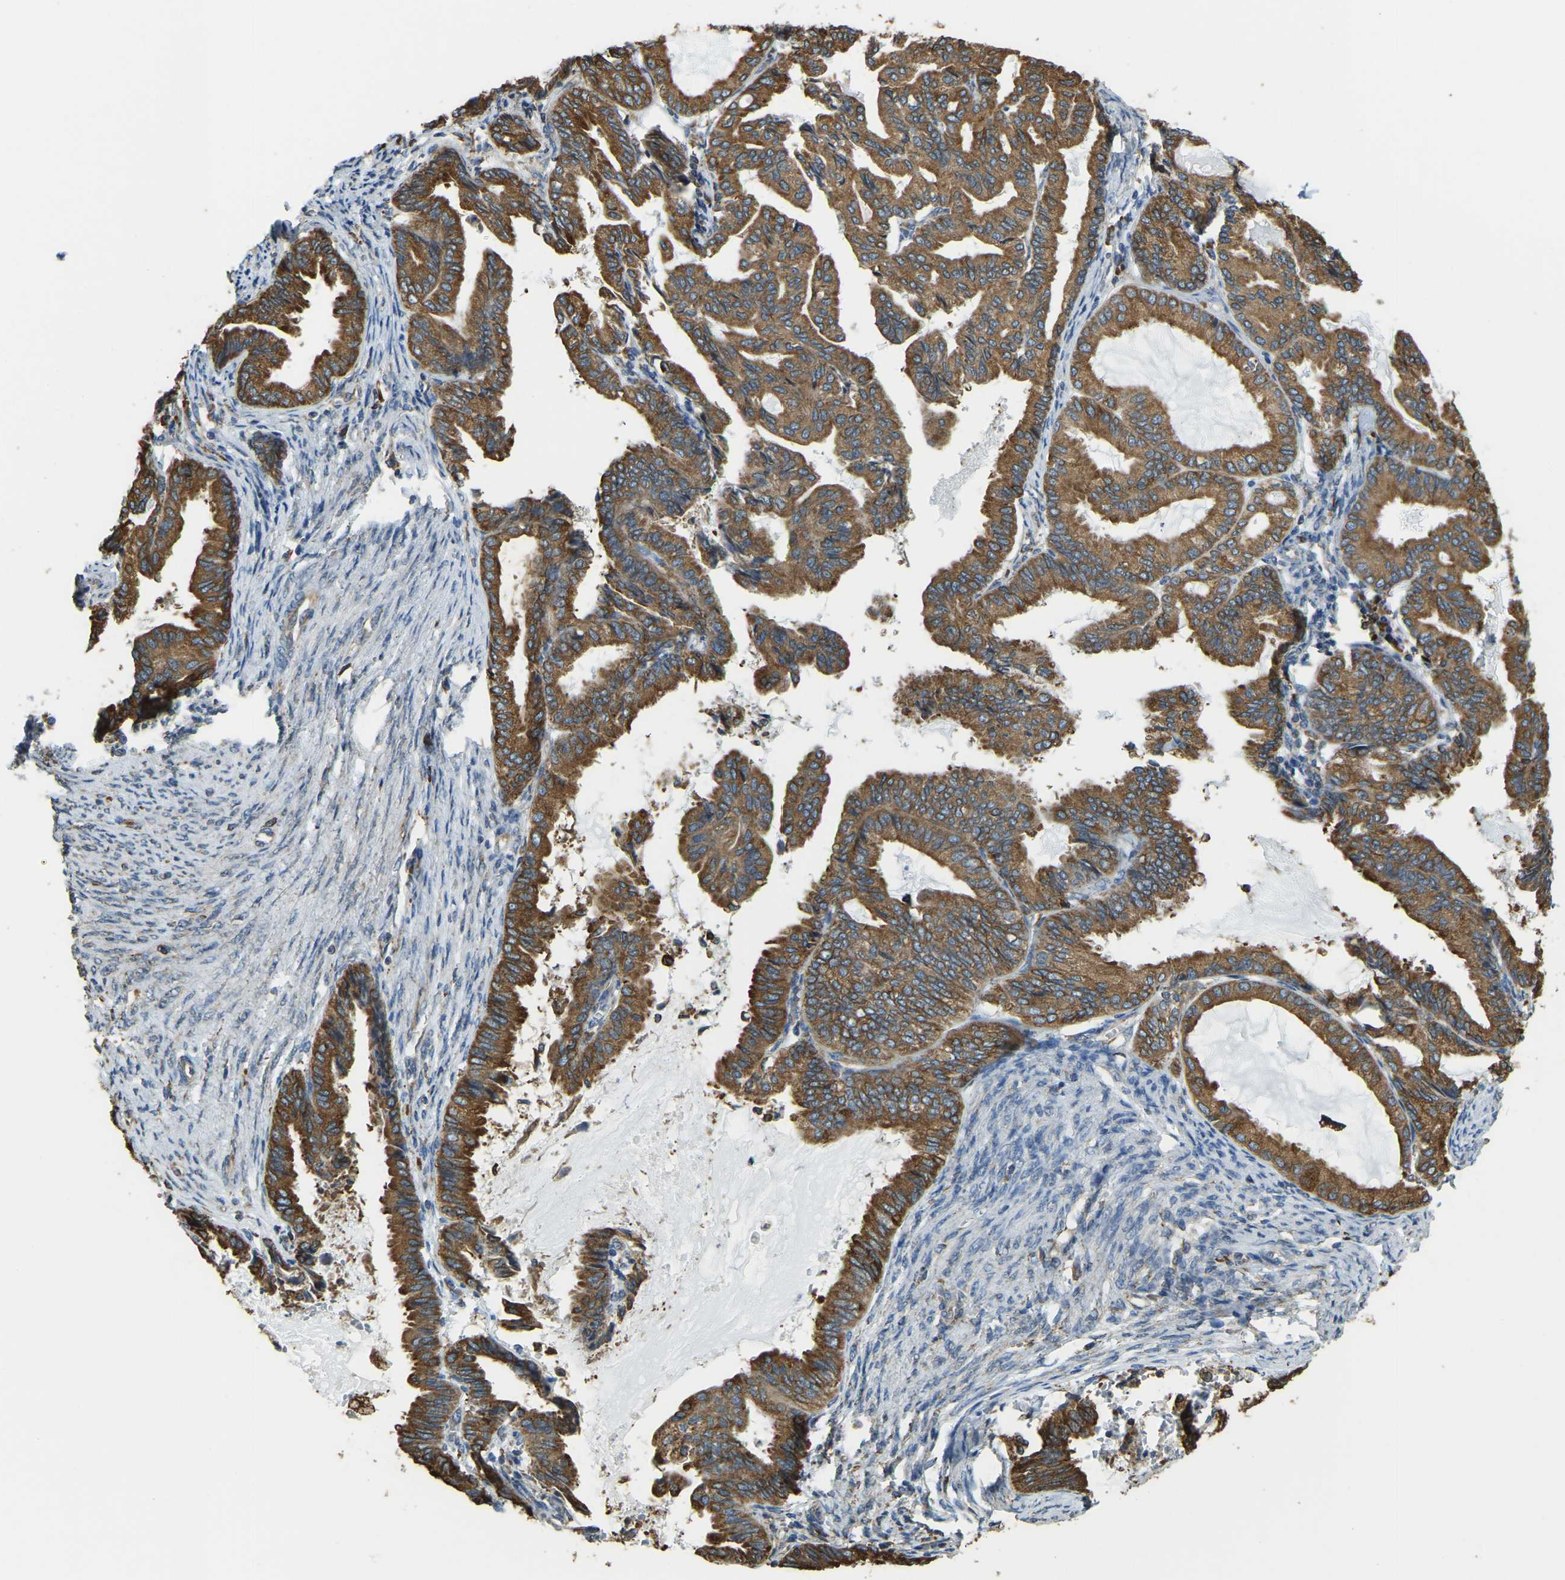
{"staining": {"intensity": "strong", "quantity": ">75%", "location": "cytoplasmic/membranous"}, "tissue": "endometrial cancer", "cell_type": "Tumor cells", "image_type": "cancer", "snomed": [{"axis": "morphology", "description": "Adenocarcinoma, NOS"}, {"axis": "topography", "description": "Endometrium"}], "caption": "Endometrial cancer stained with a protein marker demonstrates strong staining in tumor cells.", "gene": "RNF115", "patient": {"sex": "female", "age": 86}}